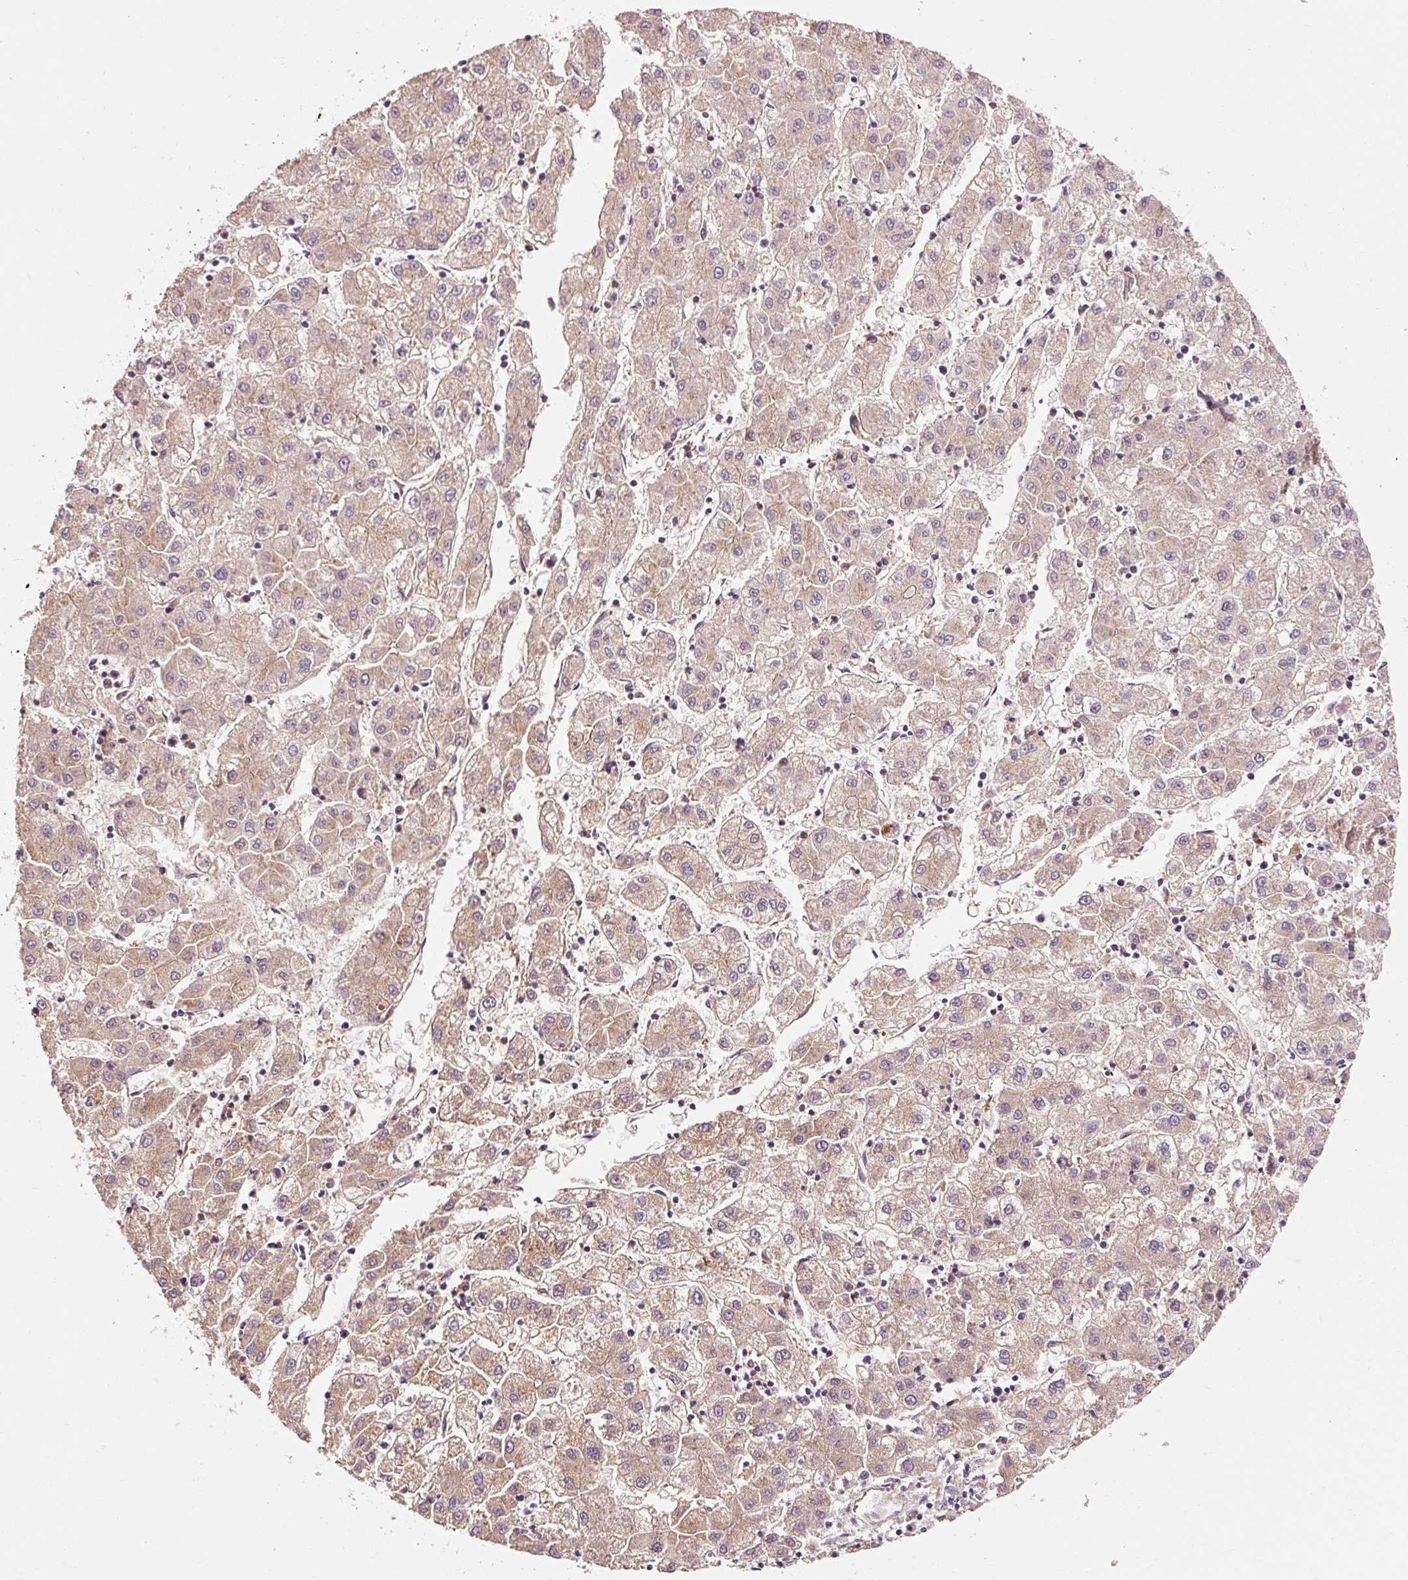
{"staining": {"intensity": "weak", "quantity": ">75%", "location": "cytoplasmic/membranous"}, "tissue": "liver cancer", "cell_type": "Tumor cells", "image_type": "cancer", "snomed": [{"axis": "morphology", "description": "Carcinoma, Hepatocellular, NOS"}, {"axis": "topography", "description": "Liver"}], "caption": "Tumor cells display low levels of weak cytoplasmic/membranous staining in approximately >75% of cells in human hepatocellular carcinoma (liver). The staining is performed using DAB (3,3'-diaminobenzidine) brown chromogen to label protein expression. The nuclei are counter-stained blue using hematoxylin.", "gene": "NAPA", "patient": {"sex": "male", "age": 72}}